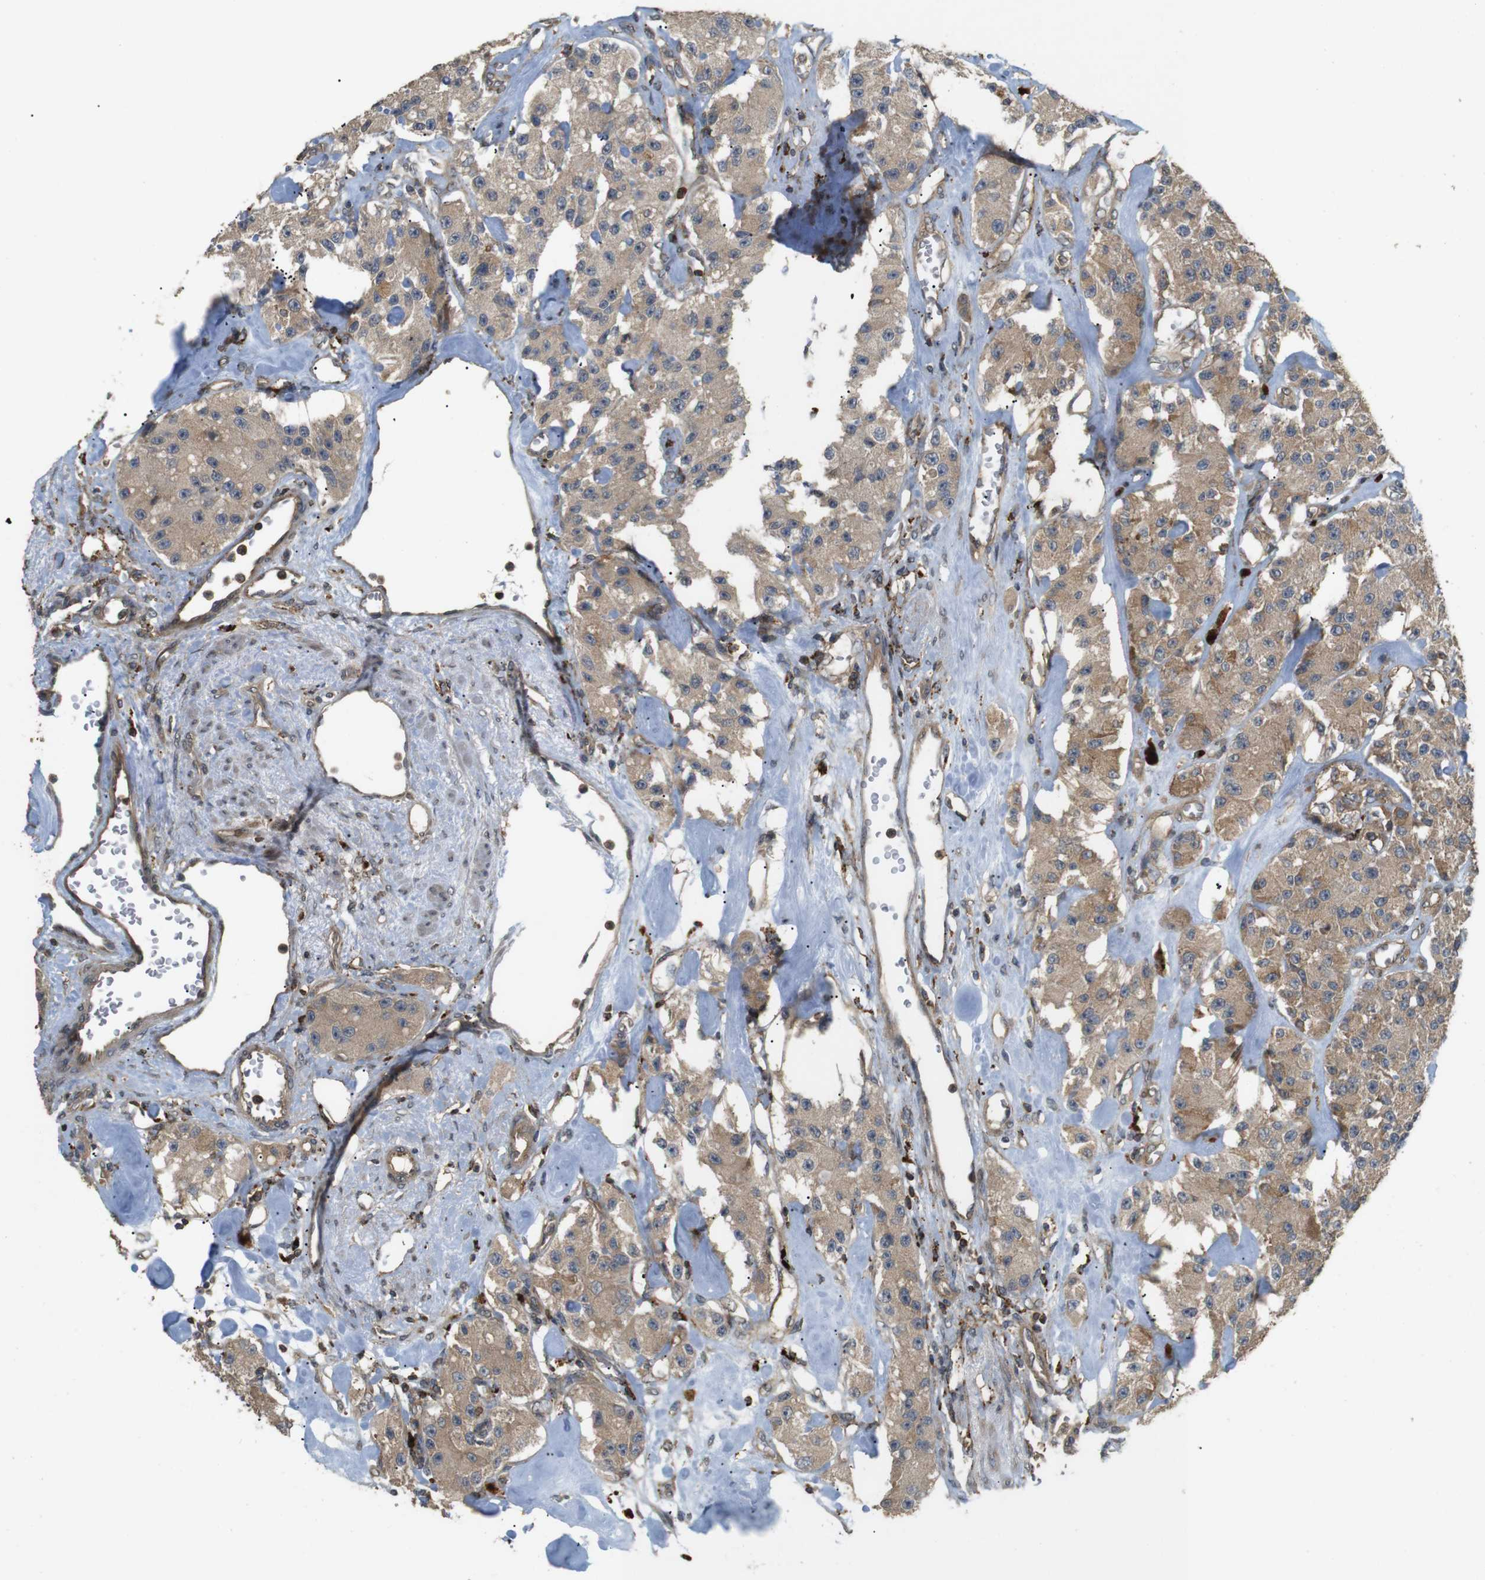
{"staining": {"intensity": "moderate", "quantity": ">75%", "location": "cytoplasmic/membranous"}, "tissue": "carcinoid", "cell_type": "Tumor cells", "image_type": "cancer", "snomed": [{"axis": "morphology", "description": "Carcinoid, malignant, NOS"}, {"axis": "topography", "description": "Pancreas"}], "caption": "A histopathology image showing moderate cytoplasmic/membranous staining in about >75% of tumor cells in malignant carcinoid, as visualized by brown immunohistochemical staining.", "gene": "KSR1", "patient": {"sex": "male", "age": 41}}